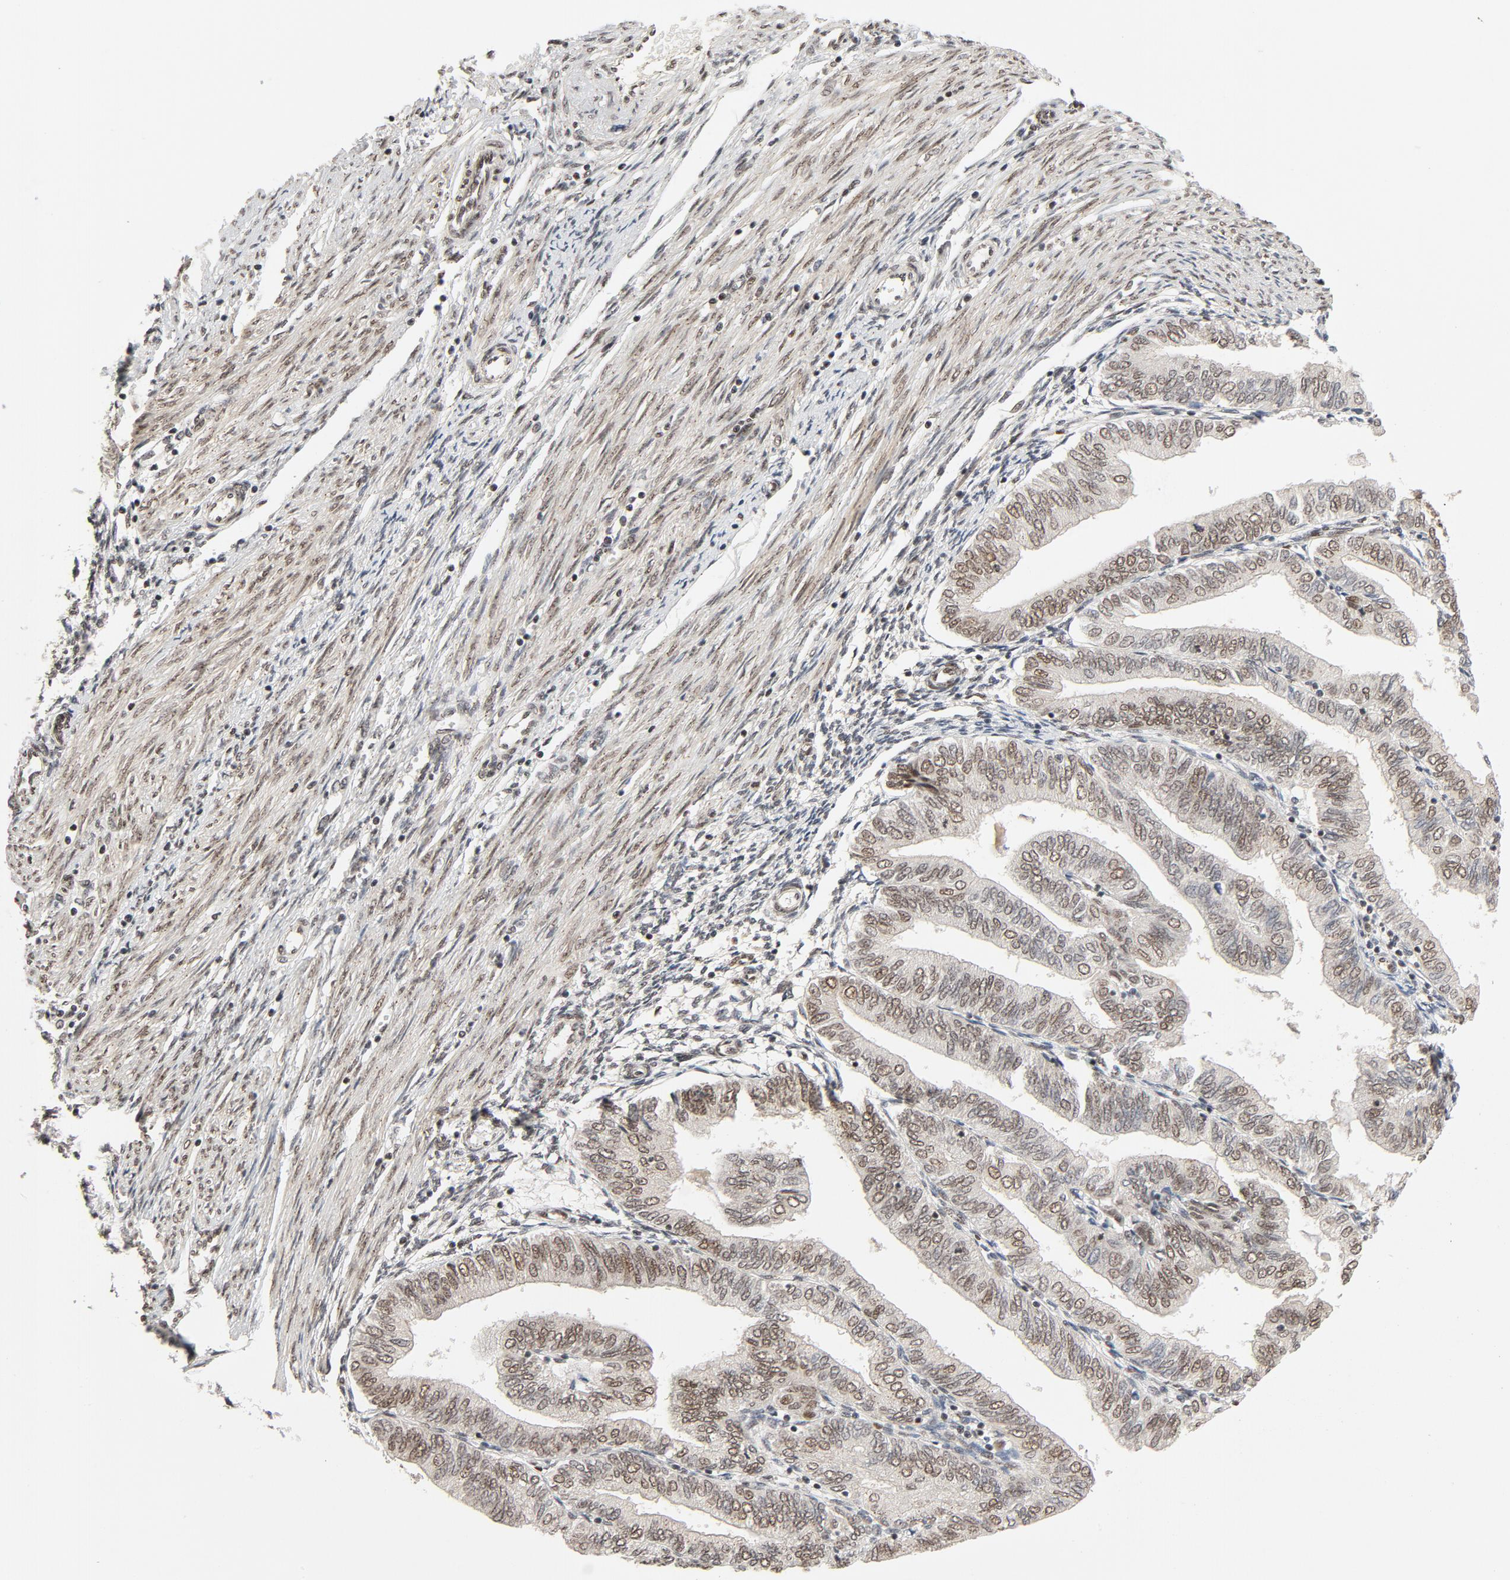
{"staining": {"intensity": "moderate", "quantity": ">75%", "location": "nuclear"}, "tissue": "endometrial cancer", "cell_type": "Tumor cells", "image_type": "cancer", "snomed": [{"axis": "morphology", "description": "Adenocarcinoma, NOS"}, {"axis": "topography", "description": "Endometrium"}], "caption": "Adenocarcinoma (endometrial) stained with DAB immunohistochemistry (IHC) demonstrates medium levels of moderate nuclear staining in about >75% of tumor cells. Immunohistochemistry stains the protein of interest in brown and the nuclei are stained blue.", "gene": "SMARCD1", "patient": {"sex": "female", "age": 51}}